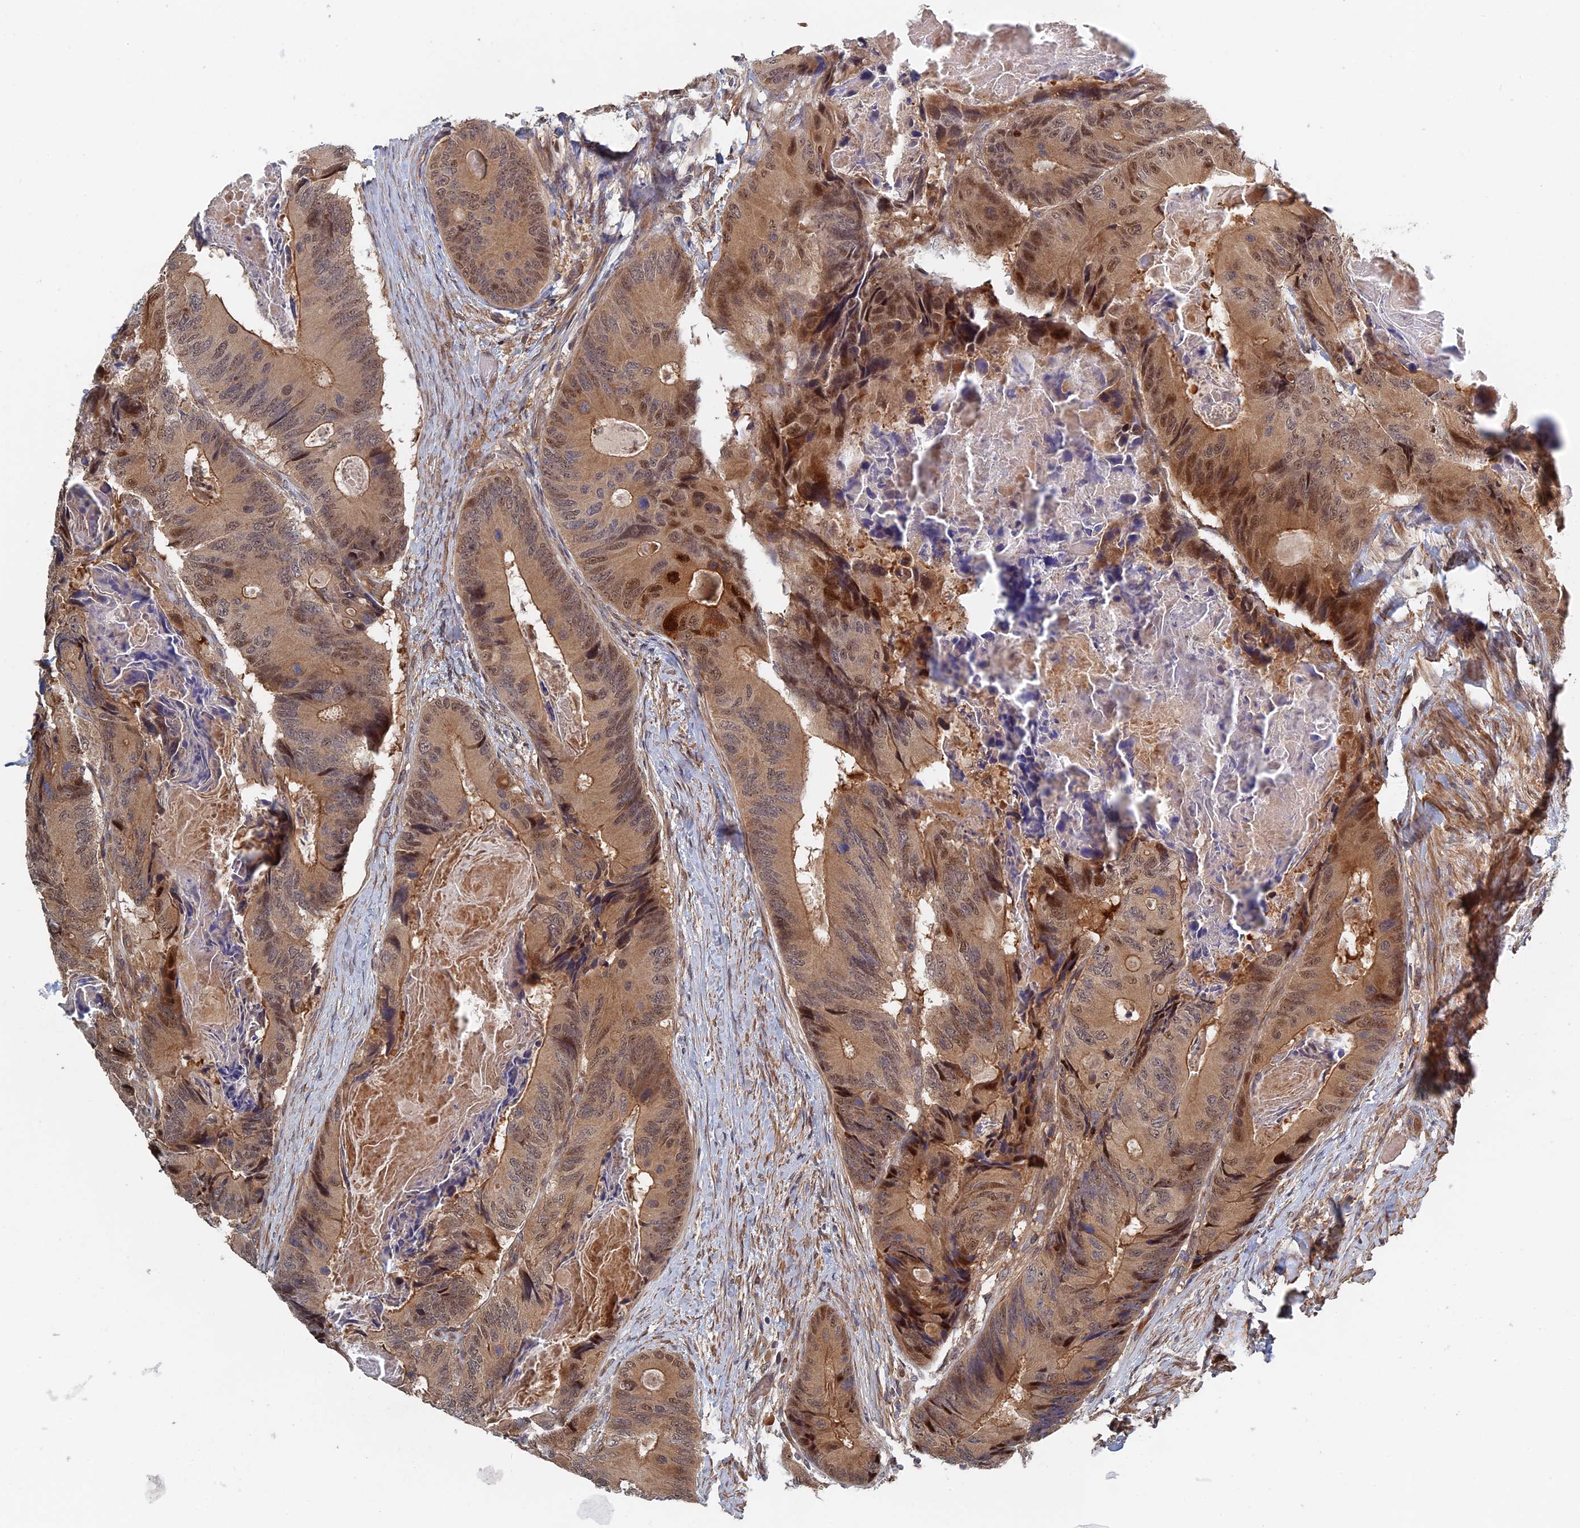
{"staining": {"intensity": "moderate", "quantity": ">75%", "location": "cytoplasmic/membranous,nuclear"}, "tissue": "colorectal cancer", "cell_type": "Tumor cells", "image_type": "cancer", "snomed": [{"axis": "morphology", "description": "Adenocarcinoma, NOS"}, {"axis": "topography", "description": "Colon"}], "caption": "Colorectal adenocarcinoma was stained to show a protein in brown. There is medium levels of moderate cytoplasmic/membranous and nuclear positivity in about >75% of tumor cells.", "gene": "ELOVL6", "patient": {"sex": "male", "age": 84}}